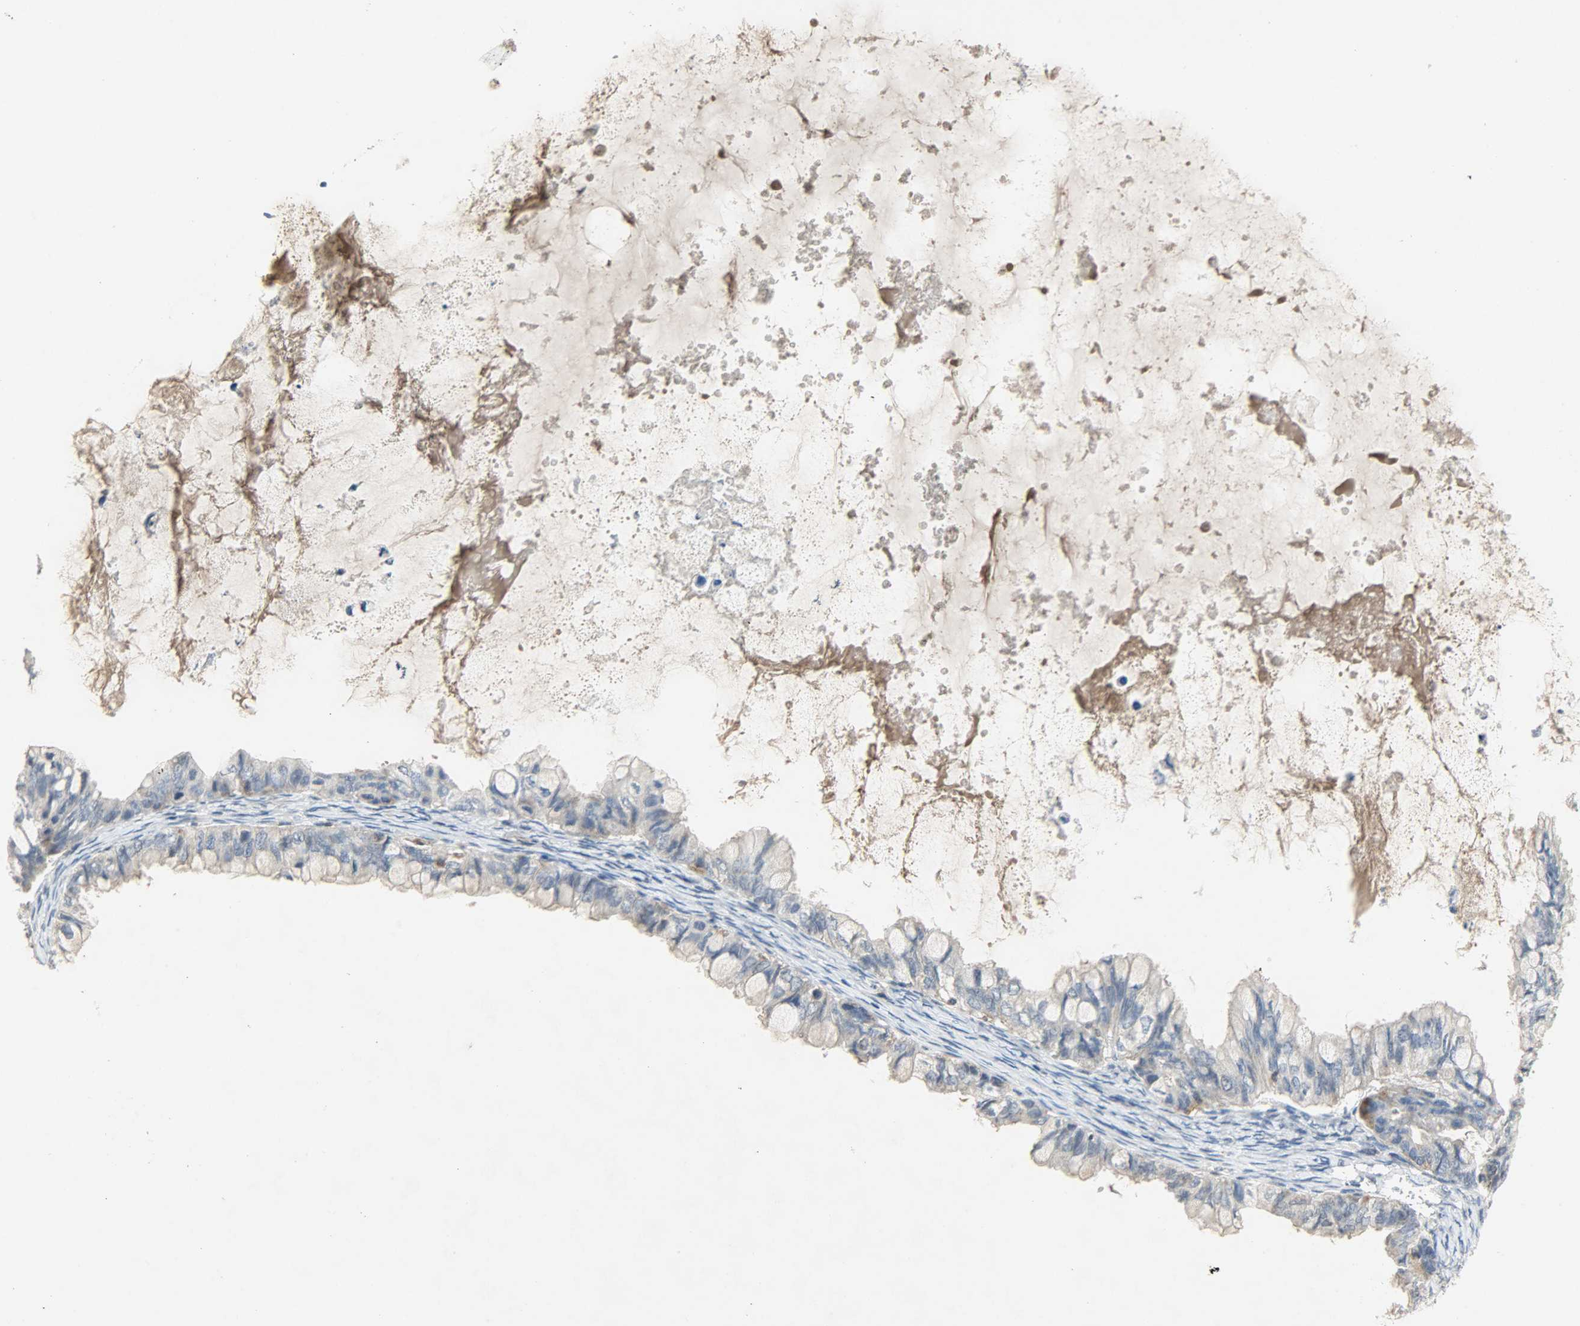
{"staining": {"intensity": "weak", "quantity": "25%-75%", "location": "cytoplasmic/membranous"}, "tissue": "ovarian cancer", "cell_type": "Tumor cells", "image_type": "cancer", "snomed": [{"axis": "morphology", "description": "Cystadenocarcinoma, mucinous, NOS"}, {"axis": "topography", "description": "Ovary"}], "caption": "Human ovarian cancer stained with a brown dye shows weak cytoplasmic/membranous positive positivity in about 25%-75% of tumor cells.", "gene": "TRIM21", "patient": {"sex": "female", "age": 80}}